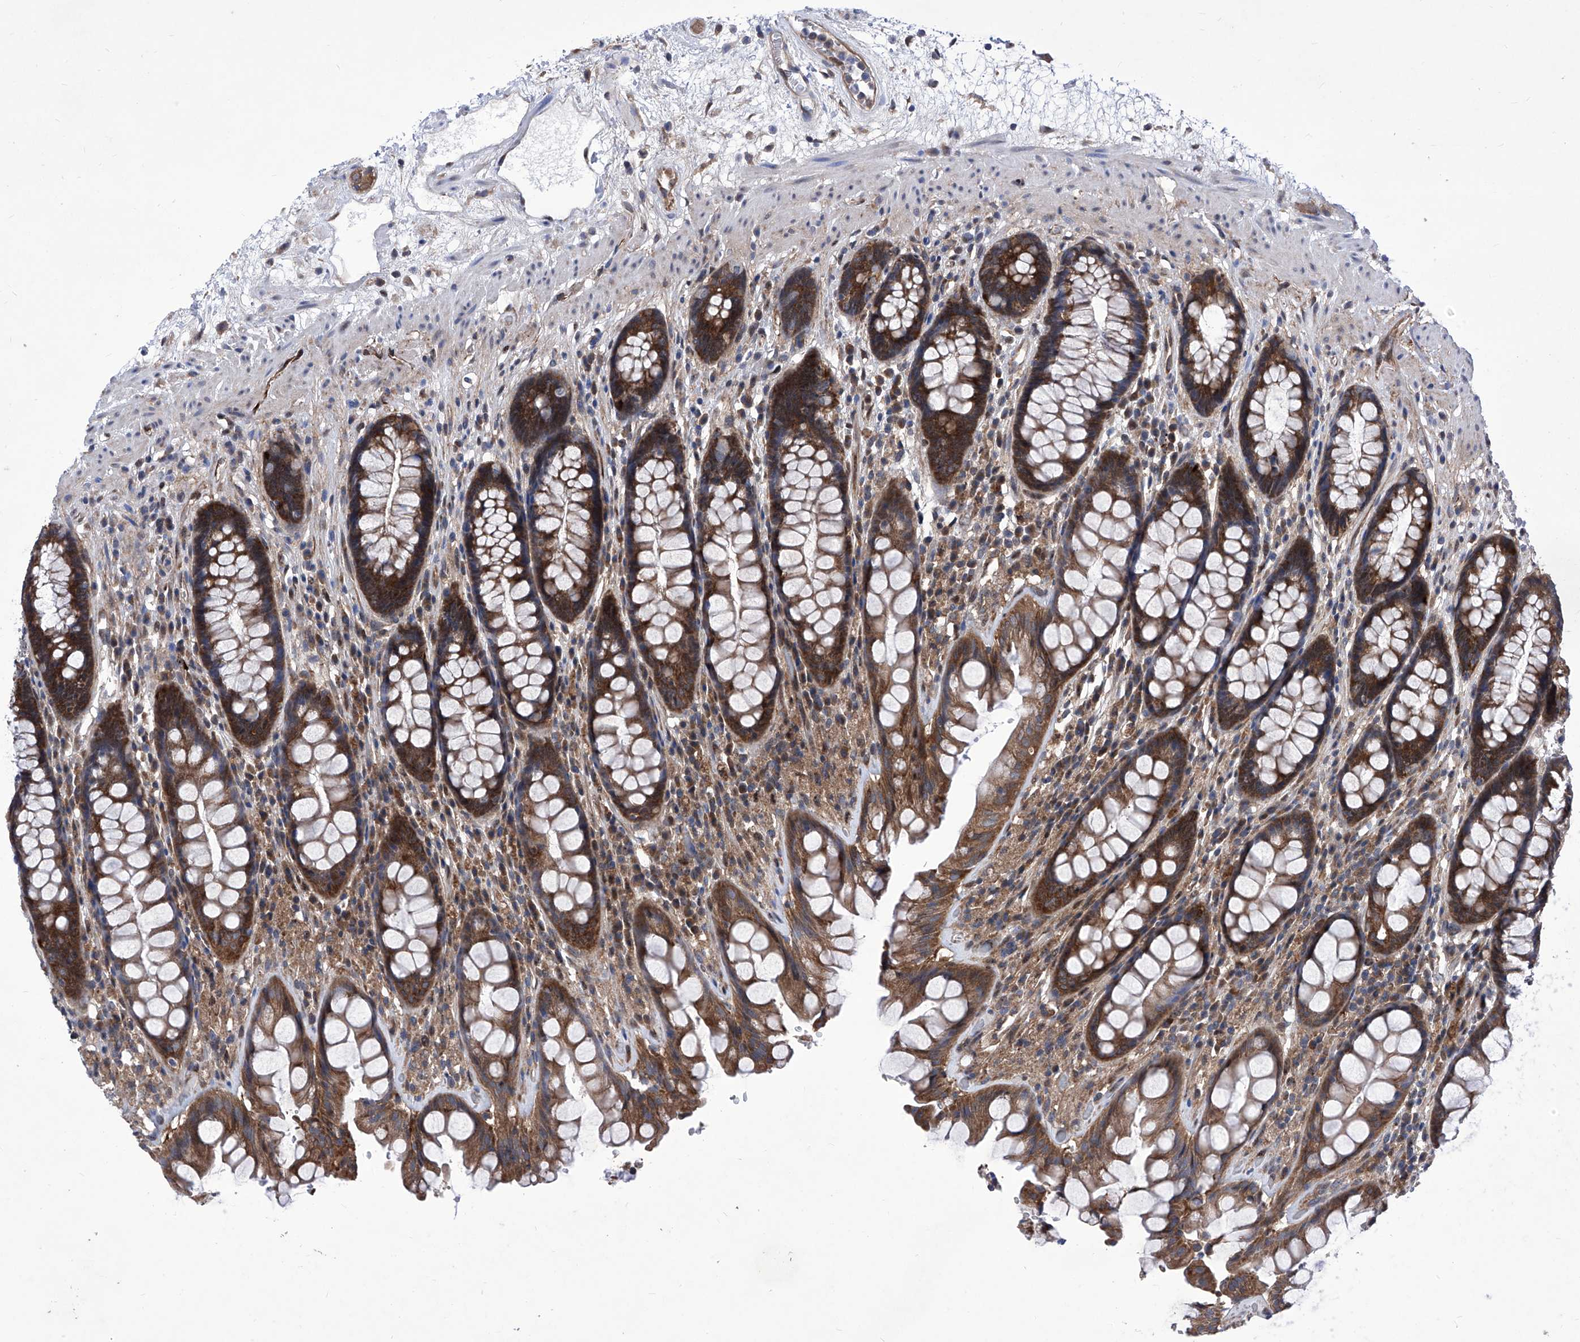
{"staining": {"intensity": "strong", "quantity": ">75%", "location": "cytoplasmic/membranous"}, "tissue": "rectum", "cell_type": "Glandular cells", "image_type": "normal", "snomed": [{"axis": "morphology", "description": "Normal tissue, NOS"}, {"axis": "topography", "description": "Rectum"}], "caption": "Immunohistochemistry staining of benign rectum, which displays high levels of strong cytoplasmic/membranous staining in approximately >75% of glandular cells indicating strong cytoplasmic/membranous protein expression. The staining was performed using DAB (3,3'-diaminobenzidine) (brown) for protein detection and nuclei were counterstained in hematoxylin (blue).", "gene": "KTI12", "patient": {"sex": "male", "age": 64}}